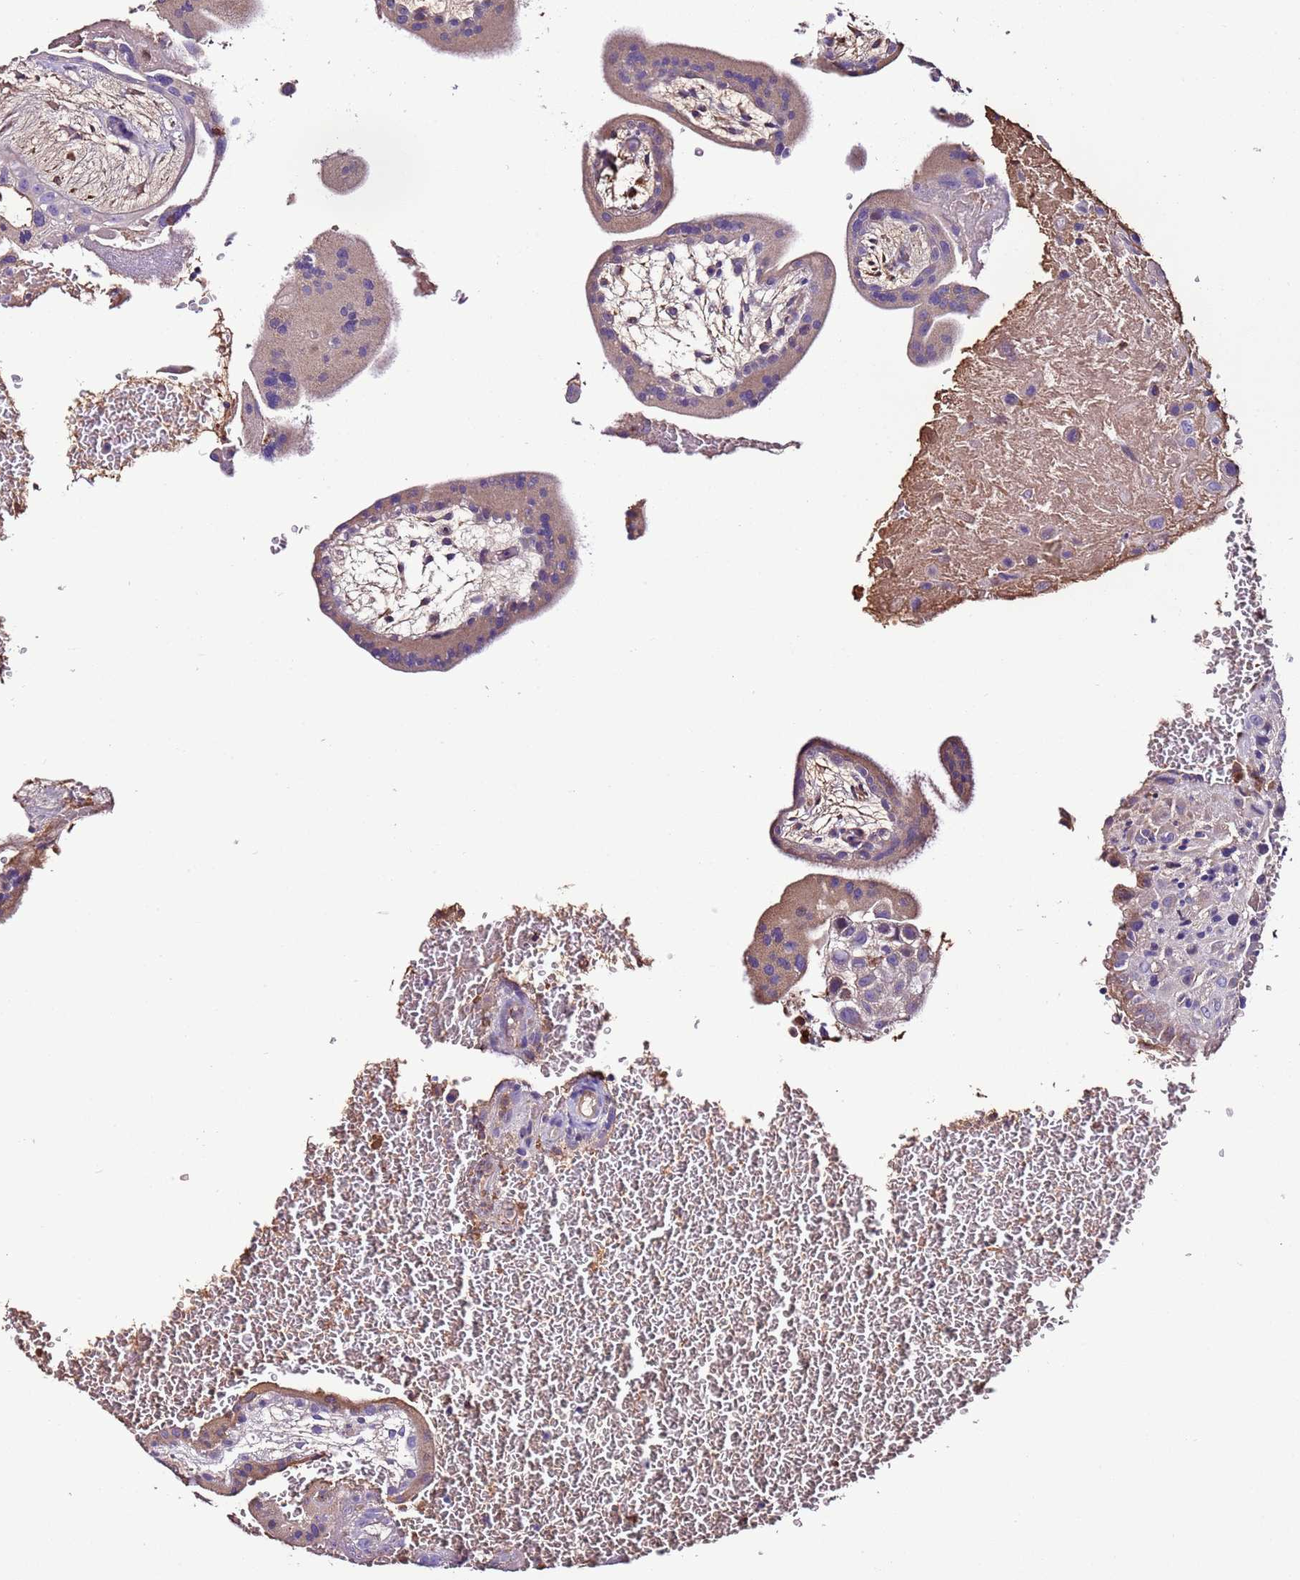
{"staining": {"intensity": "weak", "quantity": "<25%", "location": "cytoplasmic/membranous"}, "tissue": "placenta", "cell_type": "Trophoblastic cells", "image_type": "normal", "snomed": [{"axis": "morphology", "description": "Normal tissue, NOS"}, {"axis": "topography", "description": "Placenta"}], "caption": "Immunohistochemistry (IHC) histopathology image of benign placenta: placenta stained with DAB shows no significant protein positivity in trophoblastic cells. (DAB IHC with hematoxylin counter stain).", "gene": "FAM174C", "patient": {"sex": "female", "age": 35}}